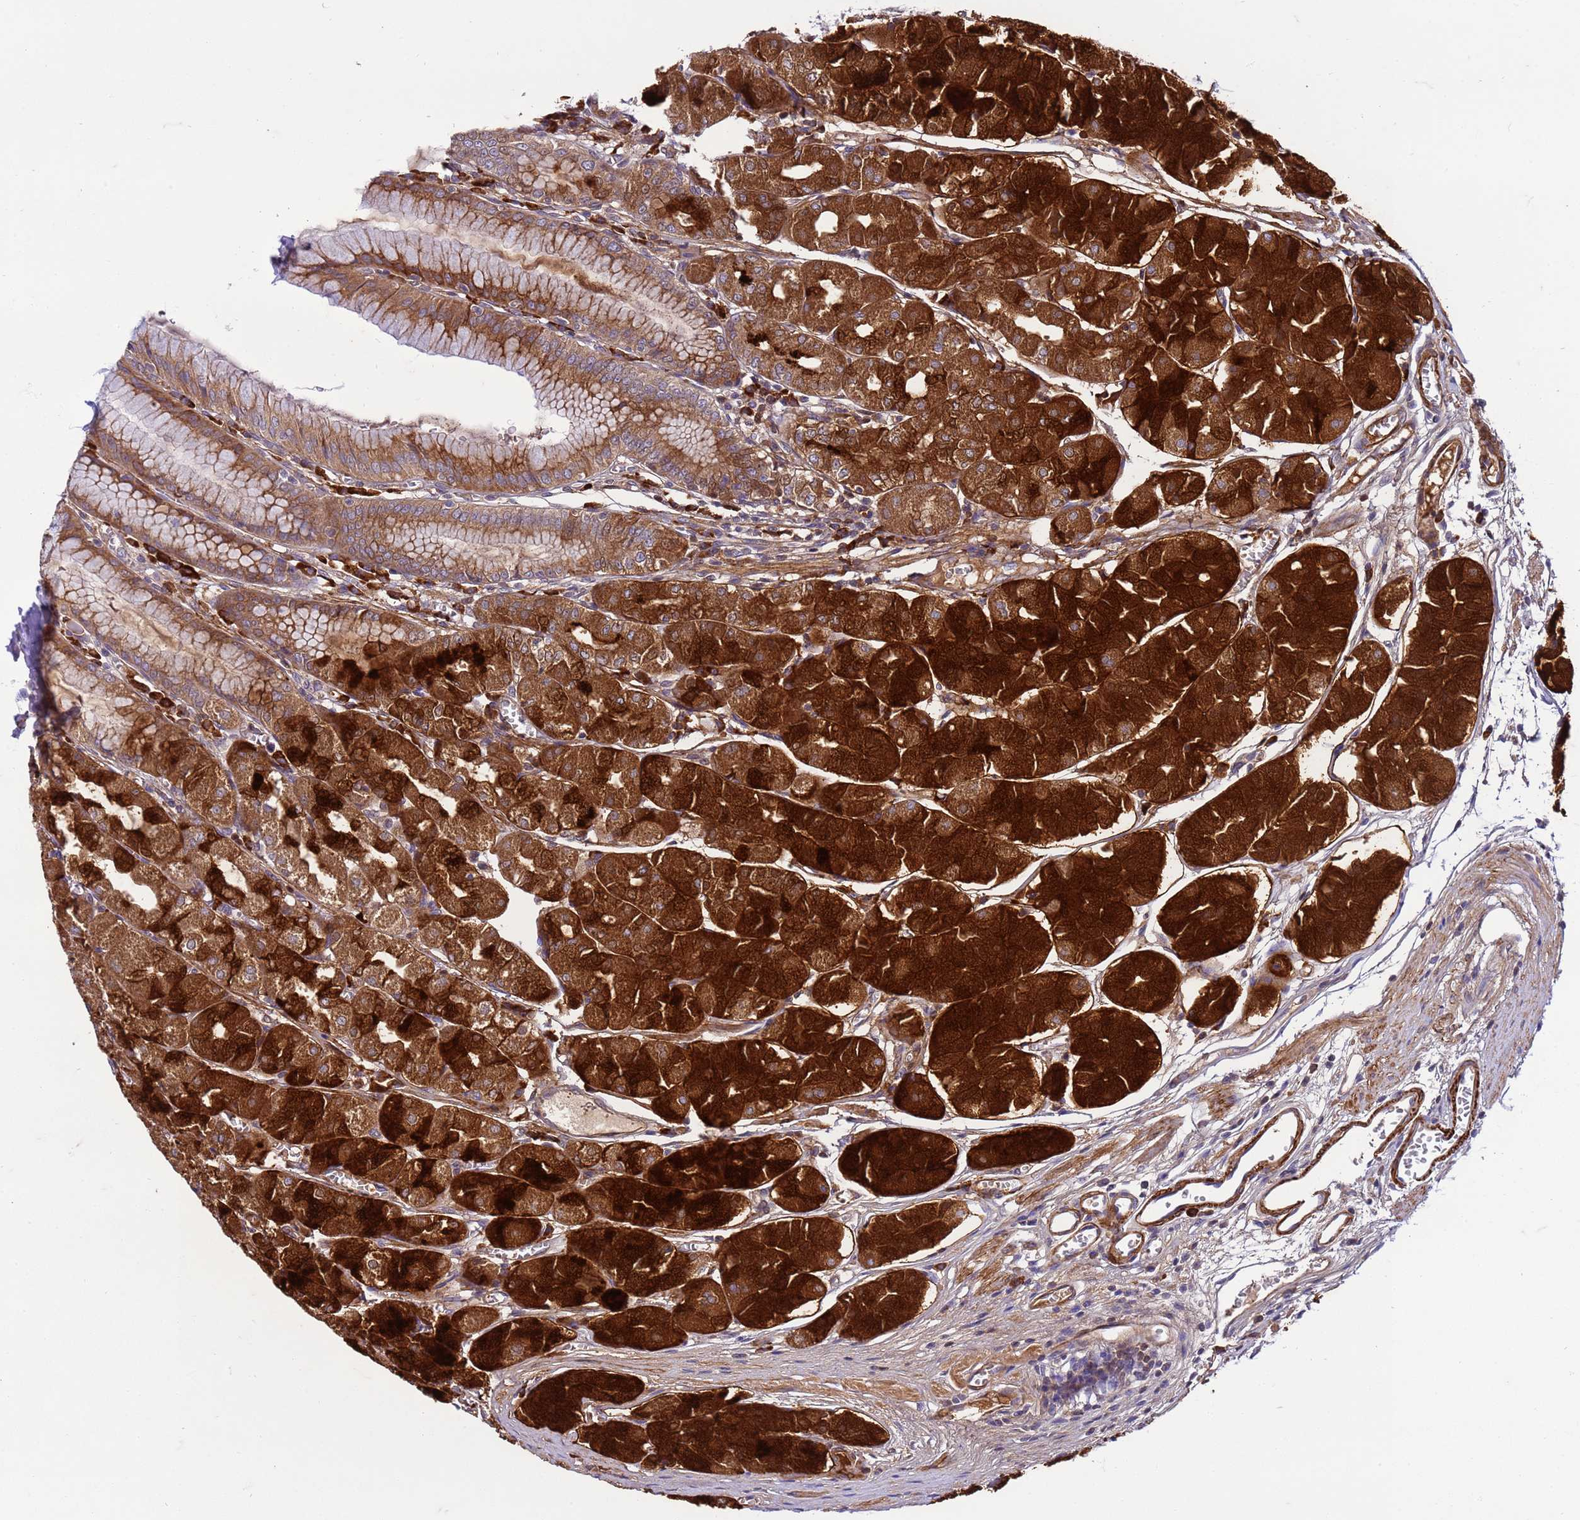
{"staining": {"intensity": "strong", "quantity": ">75%", "location": "cytoplasmic/membranous"}, "tissue": "stomach", "cell_type": "Glandular cells", "image_type": "normal", "snomed": [{"axis": "morphology", "description": "Normal tissue, NOS"}, {"axis": "topography", "description": "Stomach"}], "caption": "Brown immunohistochemical staining in normal stomach reveals strong cytoplasmic/membranous staining in about >75% of glandular cells.", "gene": "GEN1", "patient": {"sex": "male", "age": 55}}